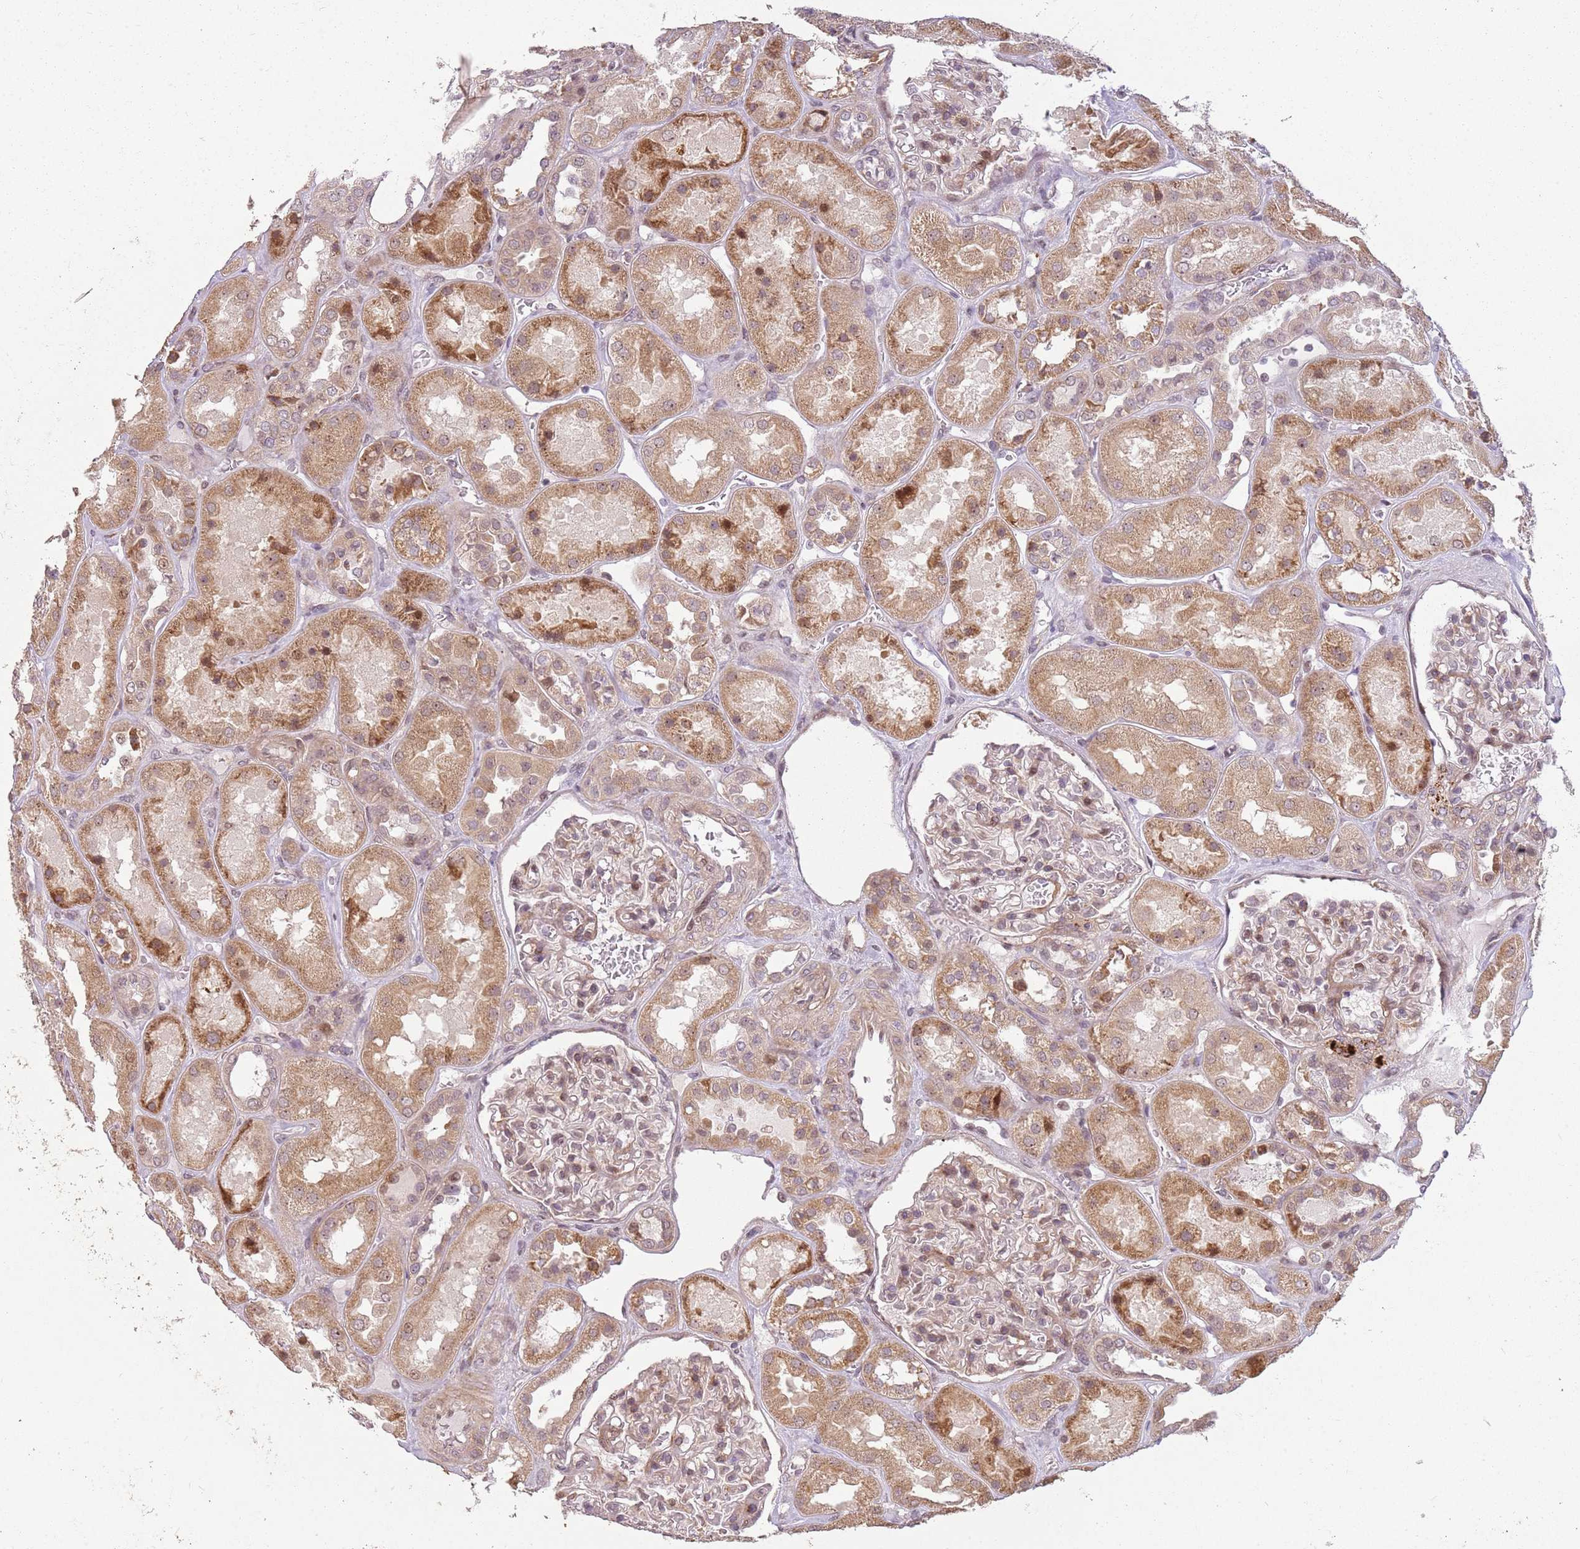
{"staining": {"intensity": "weak", "quantity": "25%-75%", "location": "cytoplasmic/membranous,nuclear"}, "tissue": "kidney", "cell_type": "Cells in glomeruli", "image_type": "normal", "snomed": [{"axis": "morphology", "description": "Normal tissue, NOS"}, {"axis": "topography", "description": "Kidney"}], "caption": "The histopathology image exhibits immunohistochemical staining of benign kidney. There is weak cytoplasmic/membranous,nuclear staining is appreciated in approximately 25%-75% of cells in glomeruli.", "gene": "CHURC1", "patient": {"sex": "male", "age": 70}}